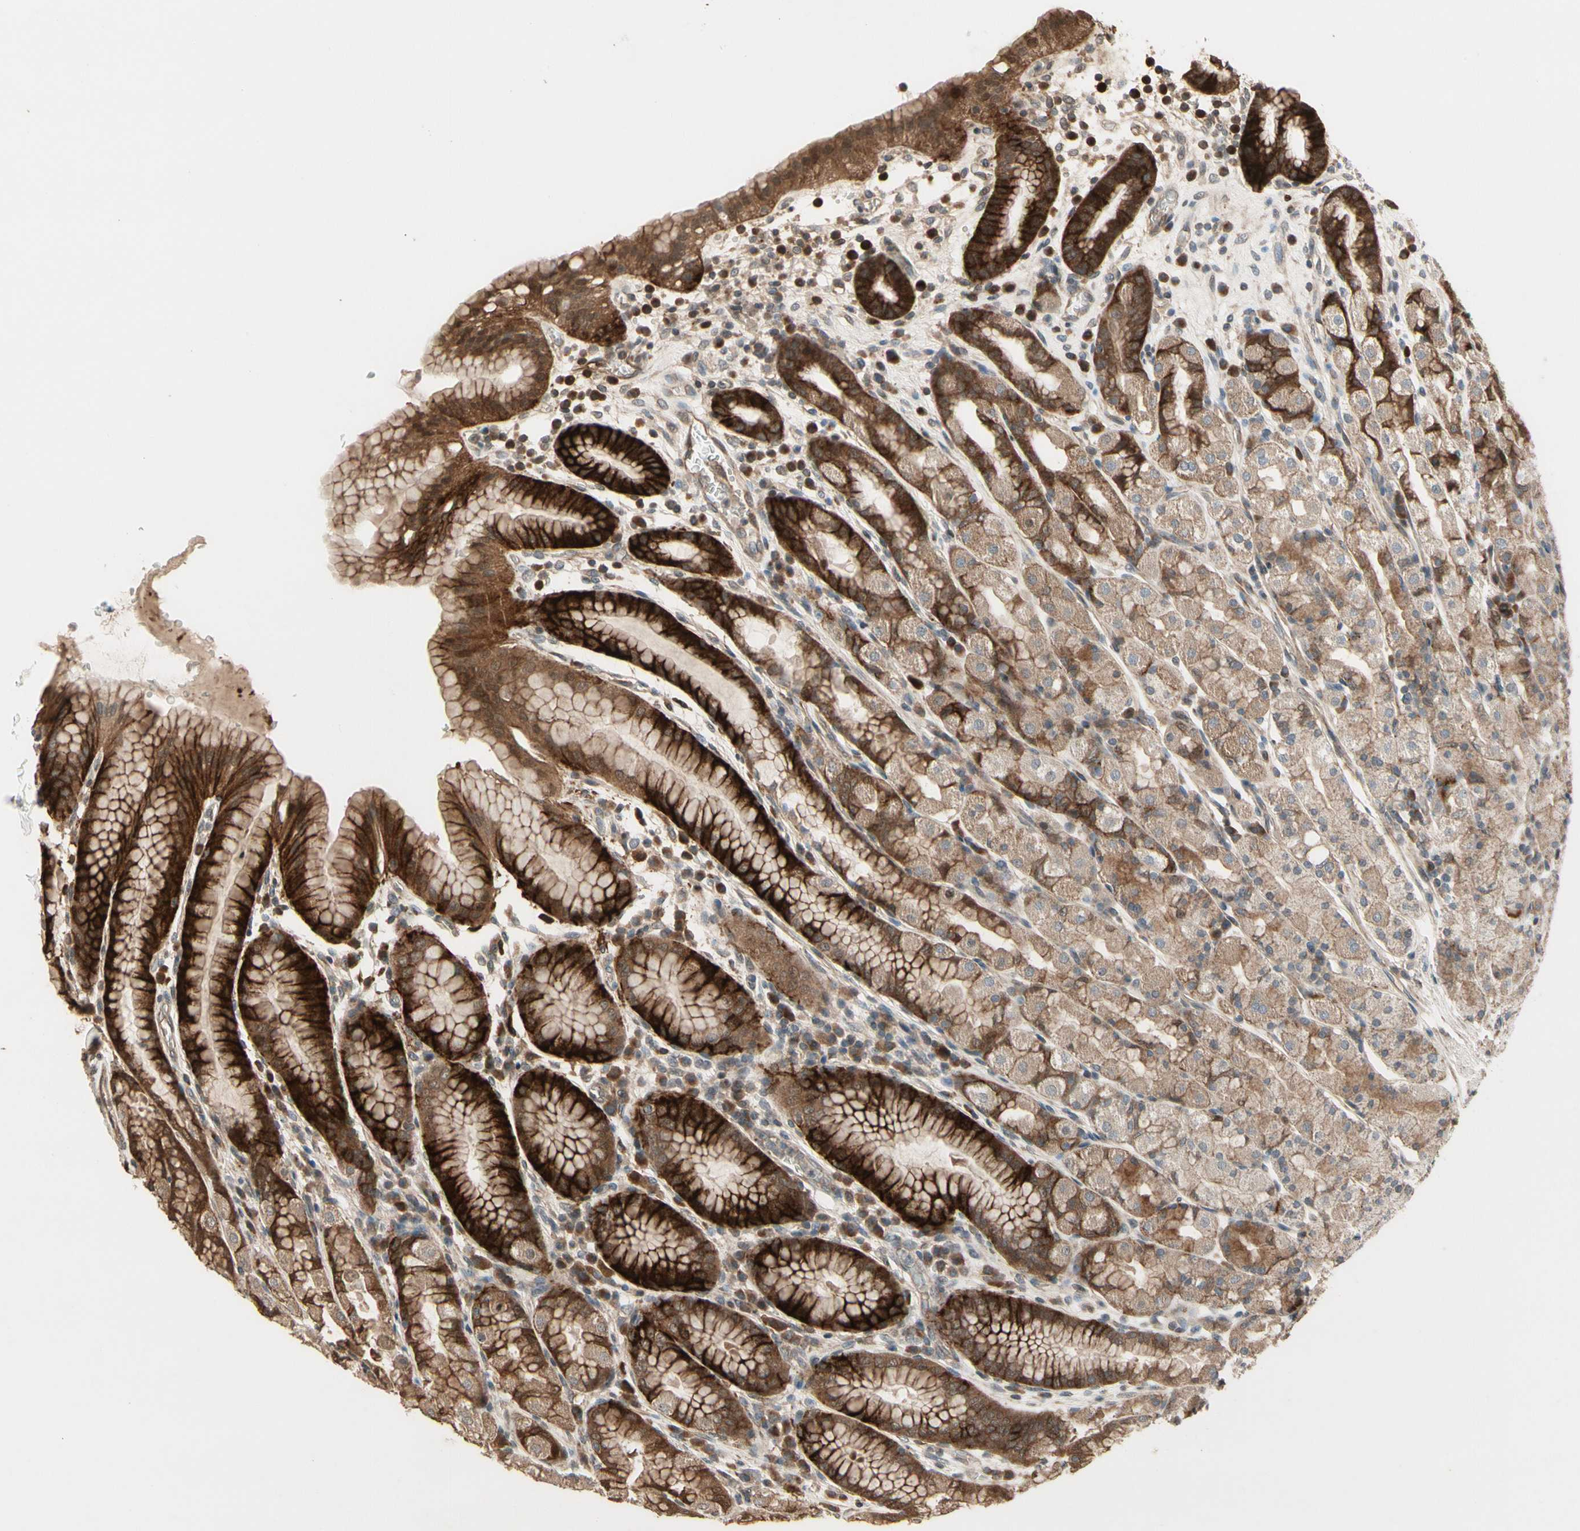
{"staining": {"intensity": "strong", "quantity": "<25%", "location": "cytoplasmic/membranous"}, "tissue": "stomach", "cell_type": "Glandular cells", "image_type": "normal", "snomed": [{"axis": "morphology", "description": "Normal tissue, NOS"}, {"axis": "topography", "description": "Stomach, upper"}], "caption": "Strong cytoplasmic/membranous positivity for a protein is present in approximately <25% of glandular cells of unremarkable stomach using IHC.", "gene": "CSF1R", "patient": {"sex": "male", "age": 68}}